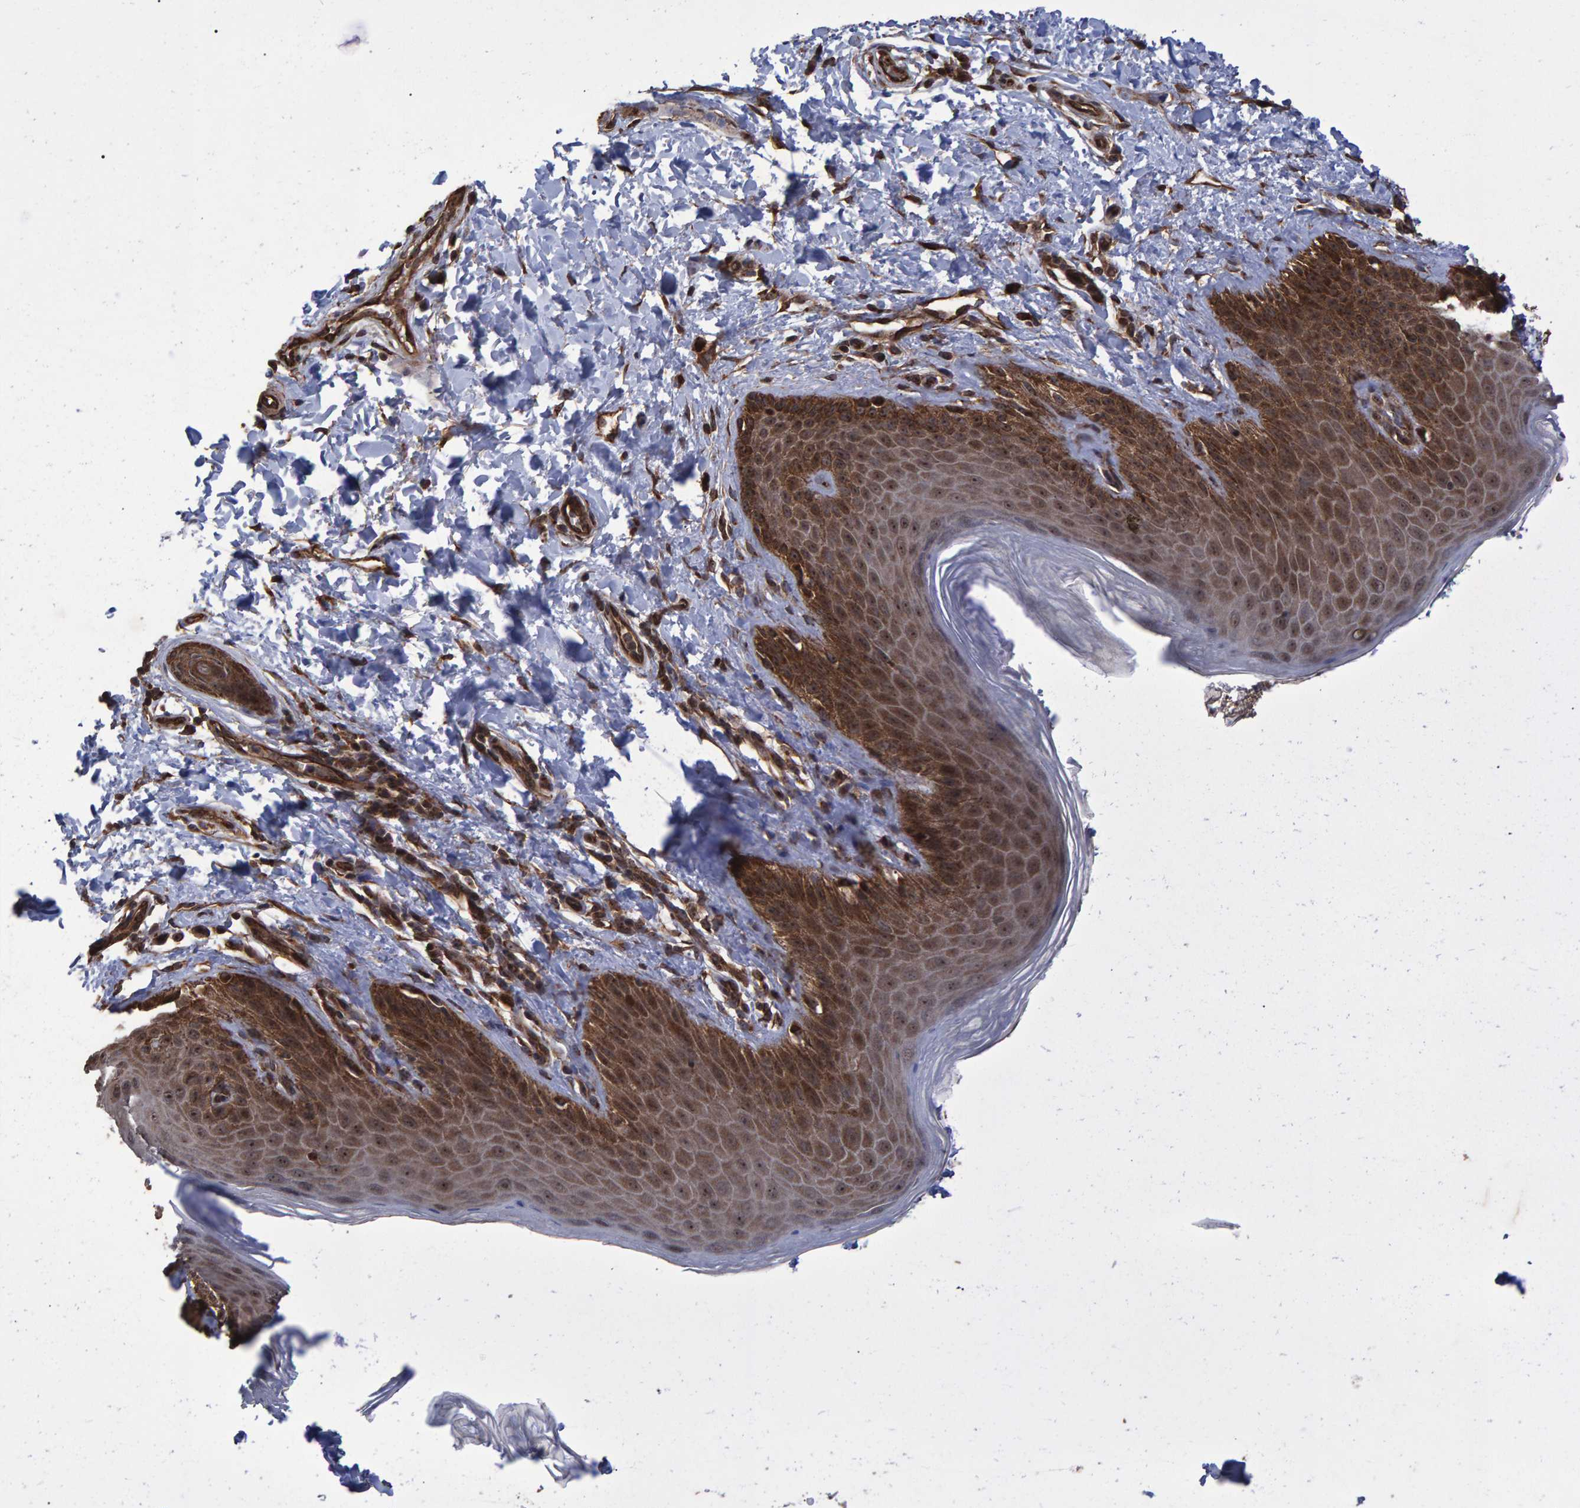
{"staining": {"intensity": "moderate", "quantity": ">75%", "location": "cytoplasmic/membranous,nuclear"}, "tissue": "skin", "cell_type": "Epidermal cells", "image_type": "normal", "snomed": [{"axis": "morphology", "description": "Normal tissue, NOS"}, {"axis": "topography", "description": "Anal"}, {"axis": "topography", "description": "Peripheral nerve tissue"}], "caption": "This is a photomicrograph of immunohistochemistry (IHC) staining of normal skin, which shows moderate expression in the cytoplasmic/membranous,nuclear of epidermal cells.", "gene": "TRIM68", "patient": {"sex": "male", "age": 44}}